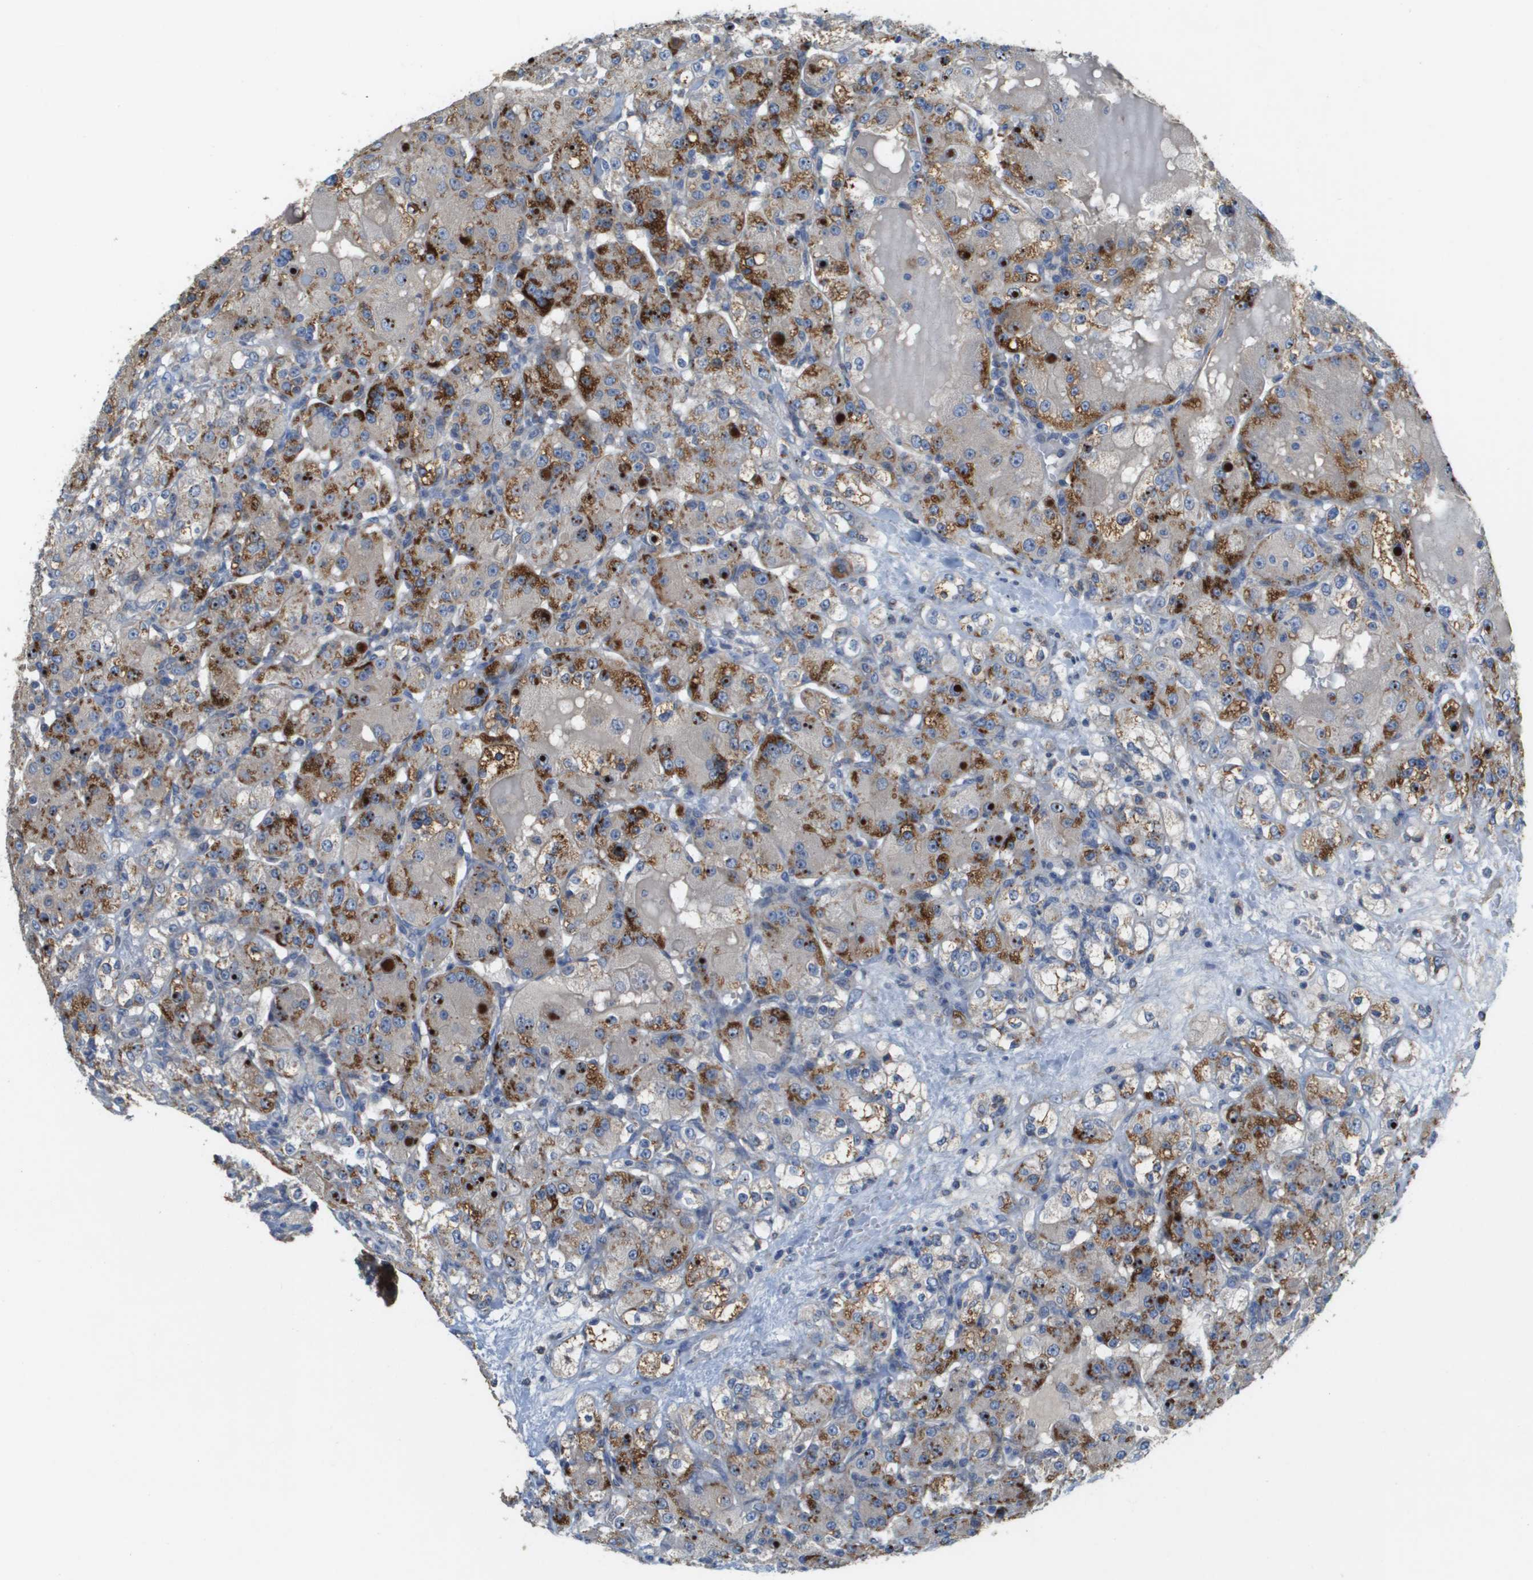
{"staining": {"intensity": "moderate", "quantity": ">75%", "location": "cytoplasmic/membranous"}, "tissue": "renal cancer", "cell_type": "Tumor cells", "image_type": "cancer", "snomed": [{"axis": "morphology", "description": "Normal tissue, NOS"}, {"axis": "morphology", "description": "Adenocarcinoma, NOS"}, {"axis": "topography", "description": "Kidney"}], "caption": "A histopathology image showing moderate cytoplasmic/membranous expression in about >75% of tumor cells in renal cancer (adenocarcinoma), as visualized by brown immunohistochemical staining.", "gene": "CASP10", "patient": {"sex": "male", "age": 61}}